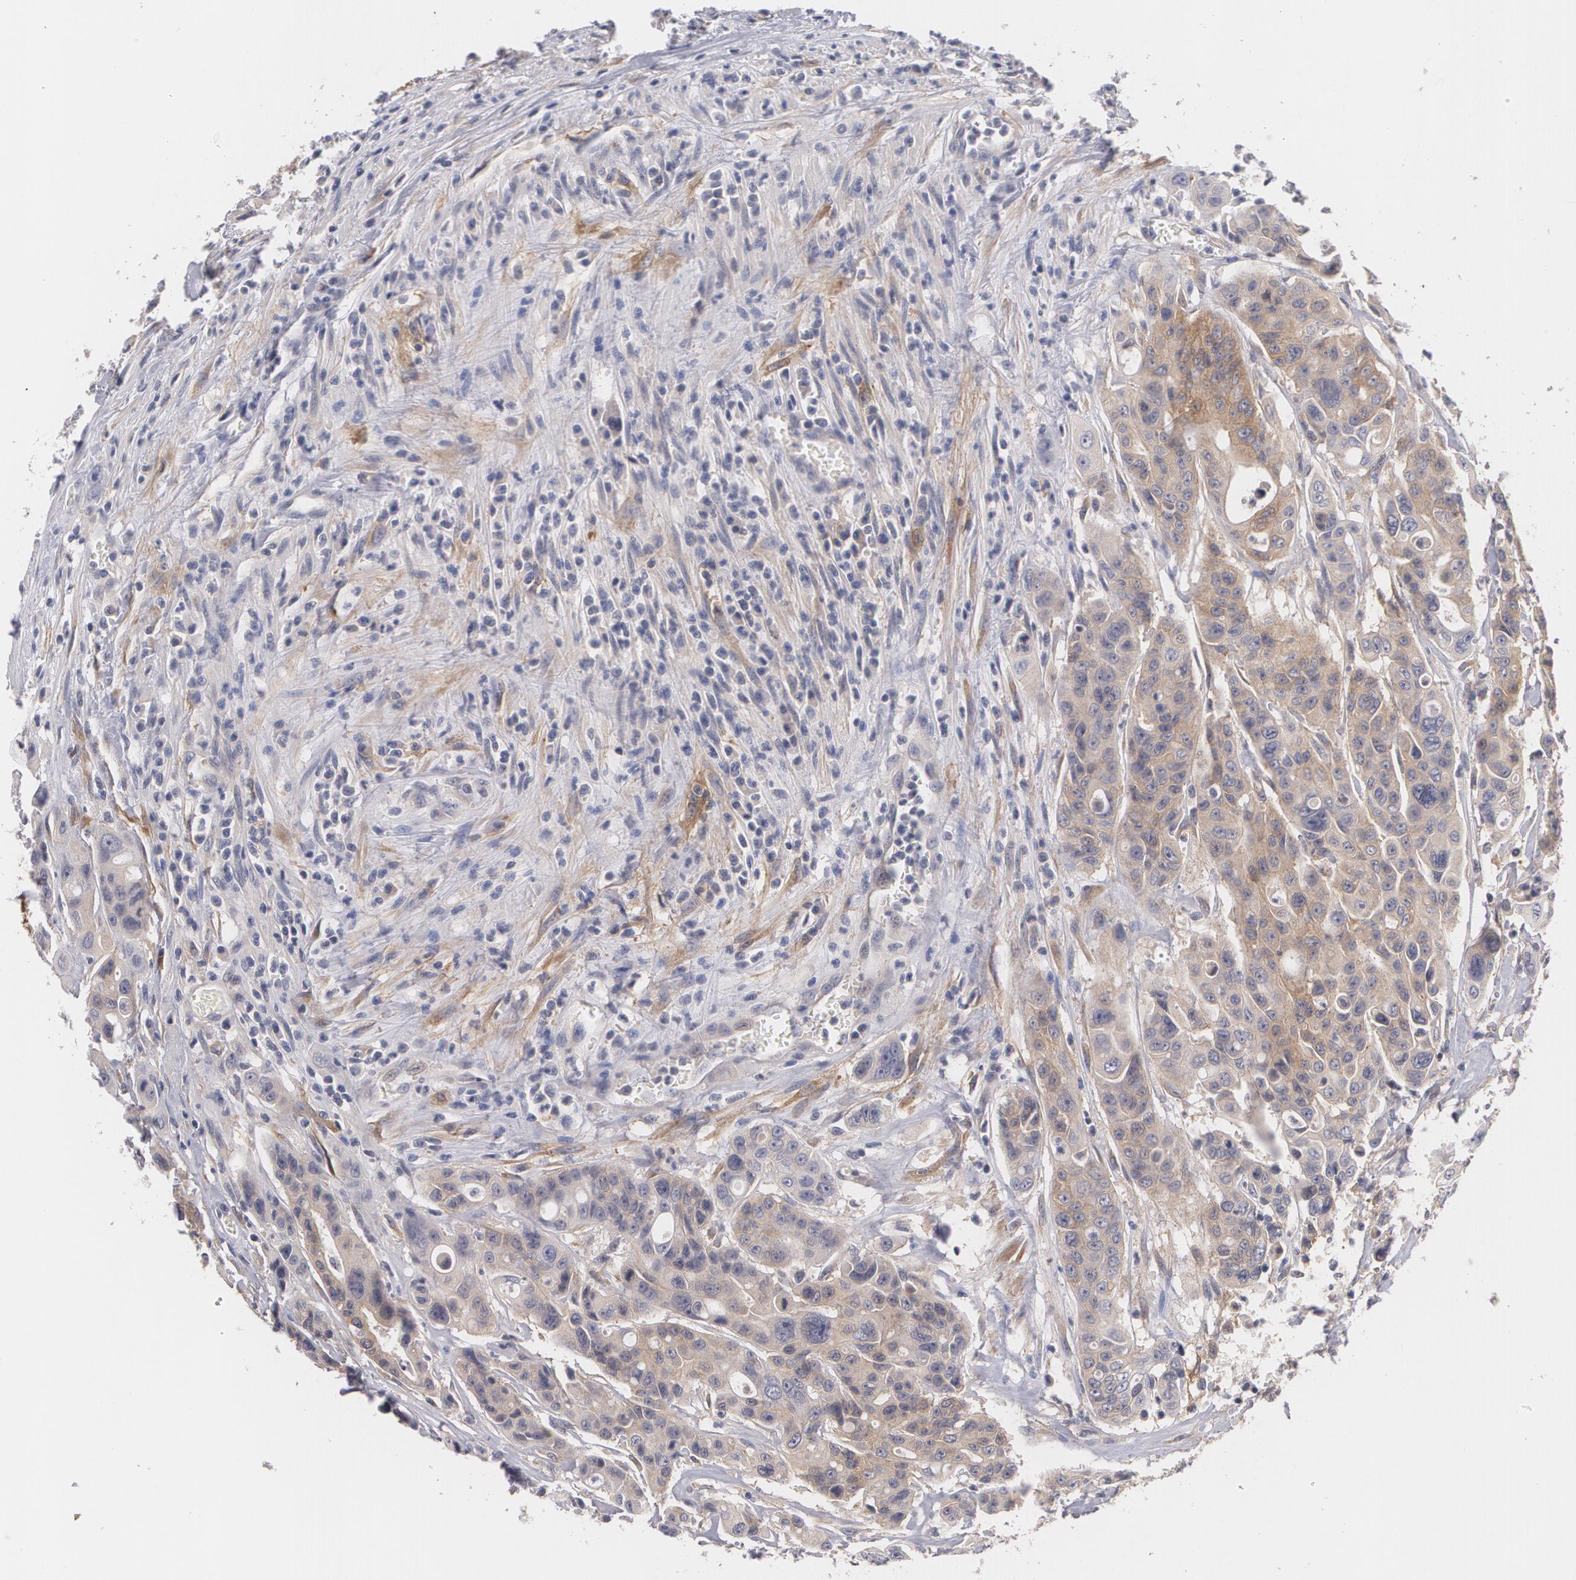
{"staining": {"intensity": "weak", "quantity": ">75%", "location": "cytoplasmic/membranous"}, "tissue": "colorectal cancer", "cell_type": "Tumor cells", "image_type": "cancer", "snomed": [{"axis": "morphology", "description": "Adenocarcinoma, NOS"}, {"axis": "topography", "description": "Colon"}], "caption": "Immunohistochemistry (DAB (3,3'-diaminobenzidine)) staining of colorectal adenocarcinoma displays weak cytoplasmic/membranous protein staining in about >75% of tumor cells.", "gene": "CASK", "patient": {"sex": "female", "age": 70}}